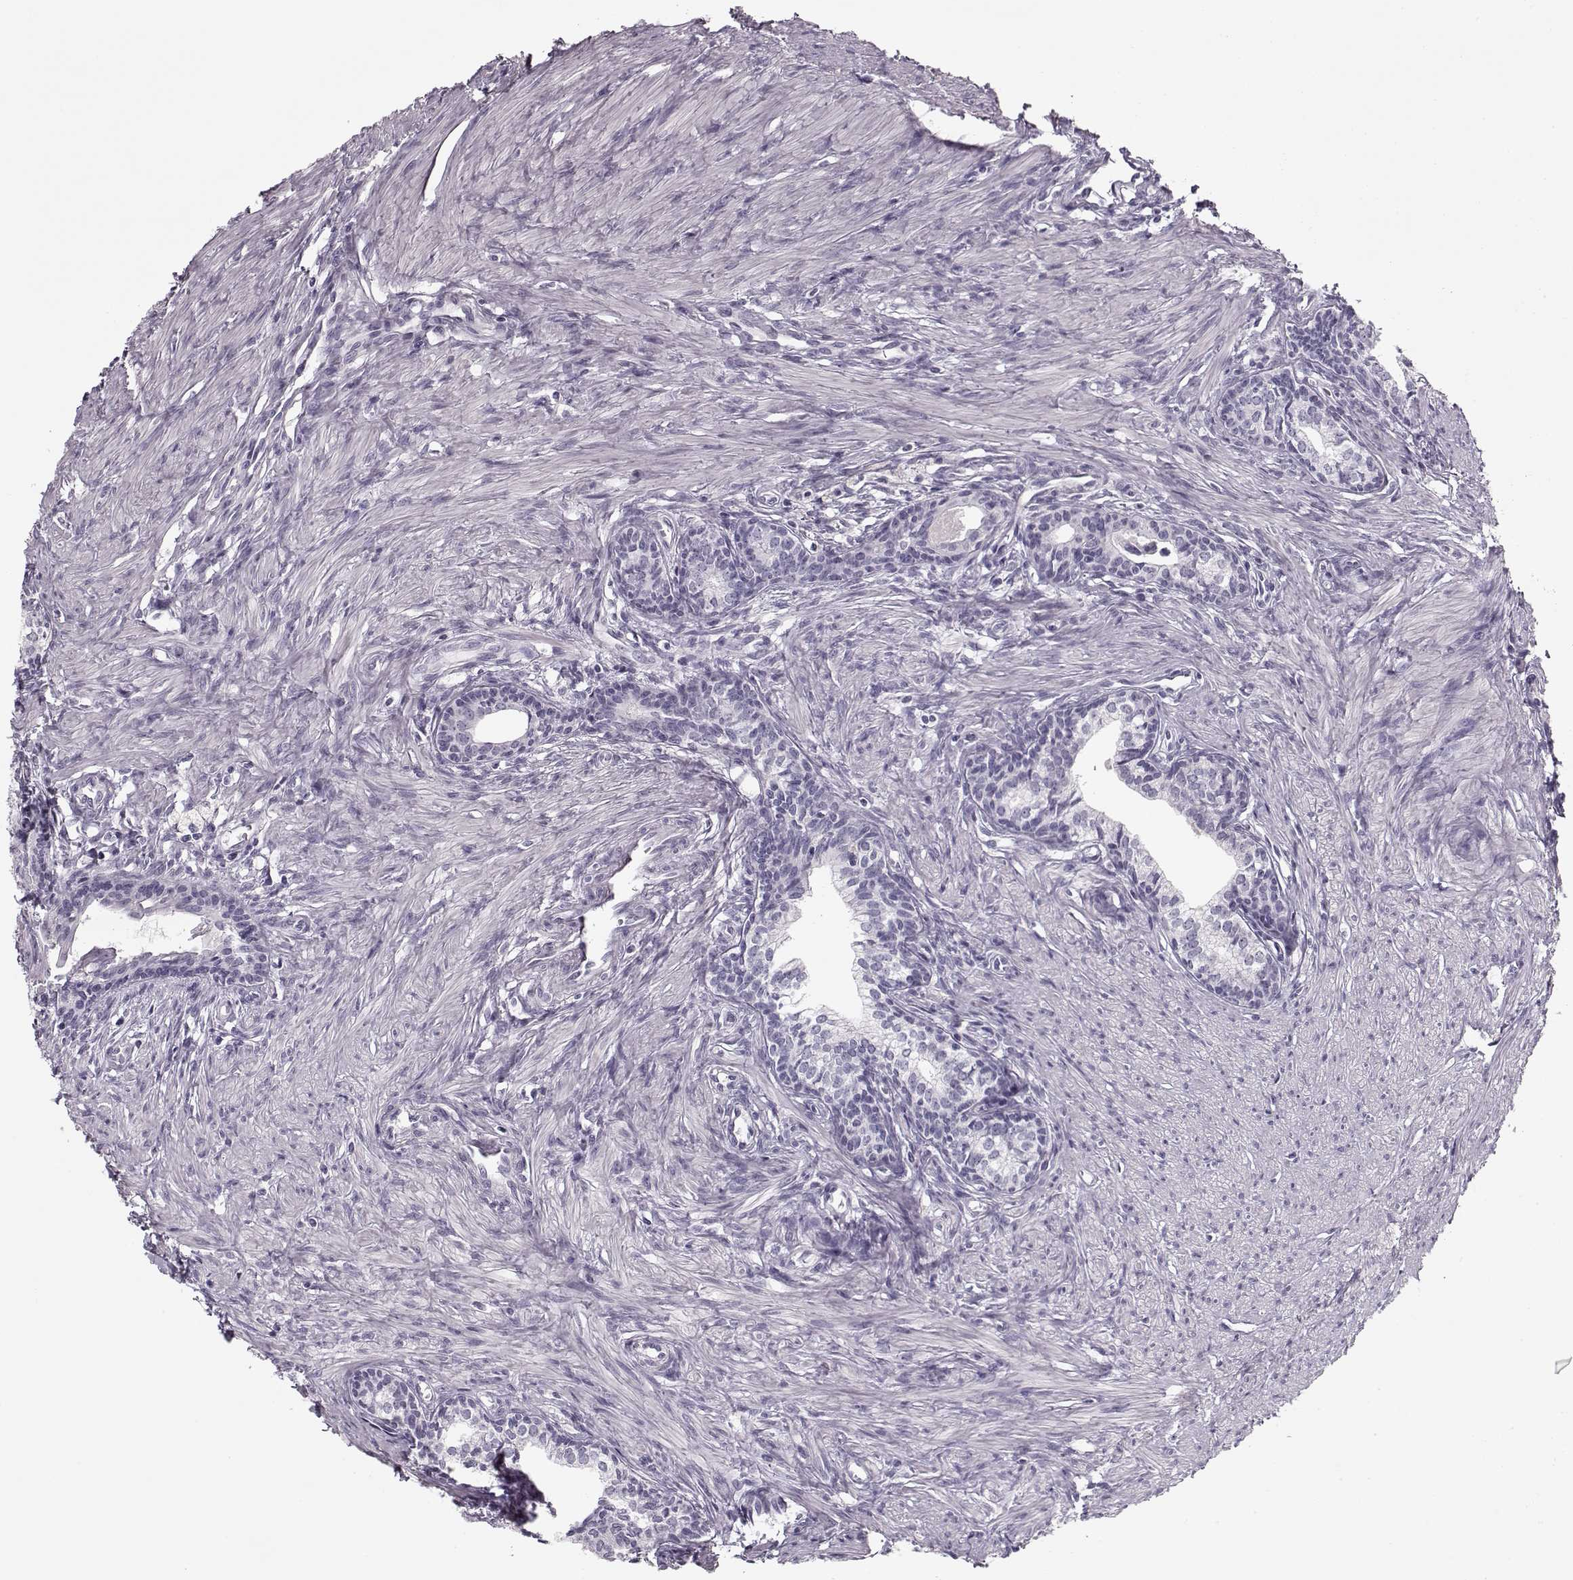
{"staining": {"intensity": "negative", "quantity": "none", "location": "none"}, "tissue": "prostate", "cell_type": "Glandular cells", "image_type": "normal", "snomed": [{"axis": "morphology", "description": "Normal tissue, NOS"}, {"axis": "topography", "description": "Prostate"}], "caption": "An immunohistochemistry micrograph of normal prostate is shown. There is no staining in glandular cells of prostate. (DAB immunohistochemistry visualized using brightfield microscopy, high magnification).", "gene": "PNMT", "patient": {"sex": "male", "age": 60}}